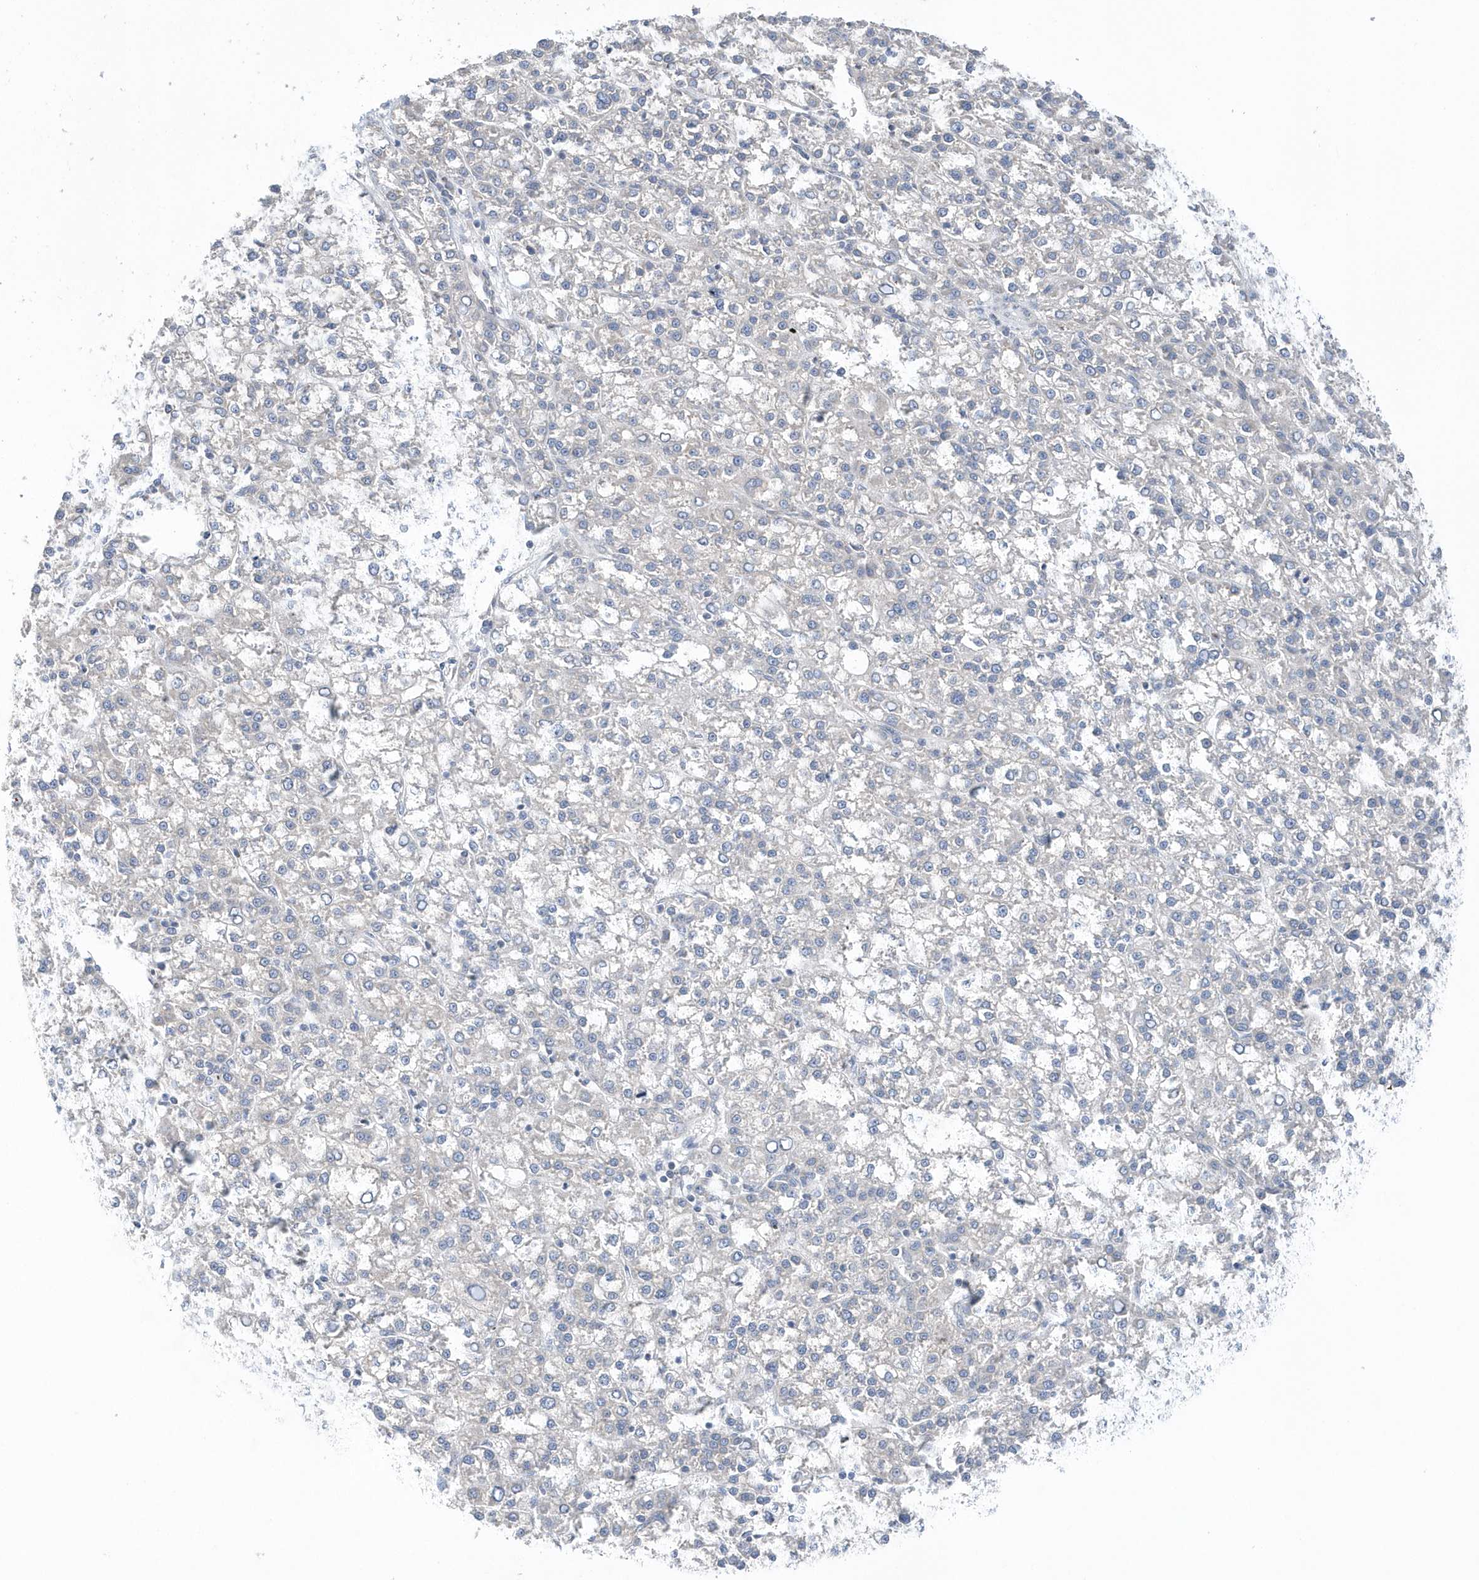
{"staining": {"intensity": "negative", "quantity": "none", "location": "none"}, "tissue": "liver cancer", "cell_type": "Tumor cells", "image_type": "cancer", "snomed": [{"axis": "morphology", "description": "Carcinoma, Hepatocellular, NOS"}, {"axis": "topography", "description": "Liver"}], "caption": "High magnification brightfield microscopy of liver cancer (hepatocellular carcinoma) stained with DAB (3,3'-diaminobenzidine) (brown) and counterstained with hematoxylin (blue): tumor cells show no significant staining.", "gene": "SPATA5", "patient": {"sex": "female", "age": 58}}